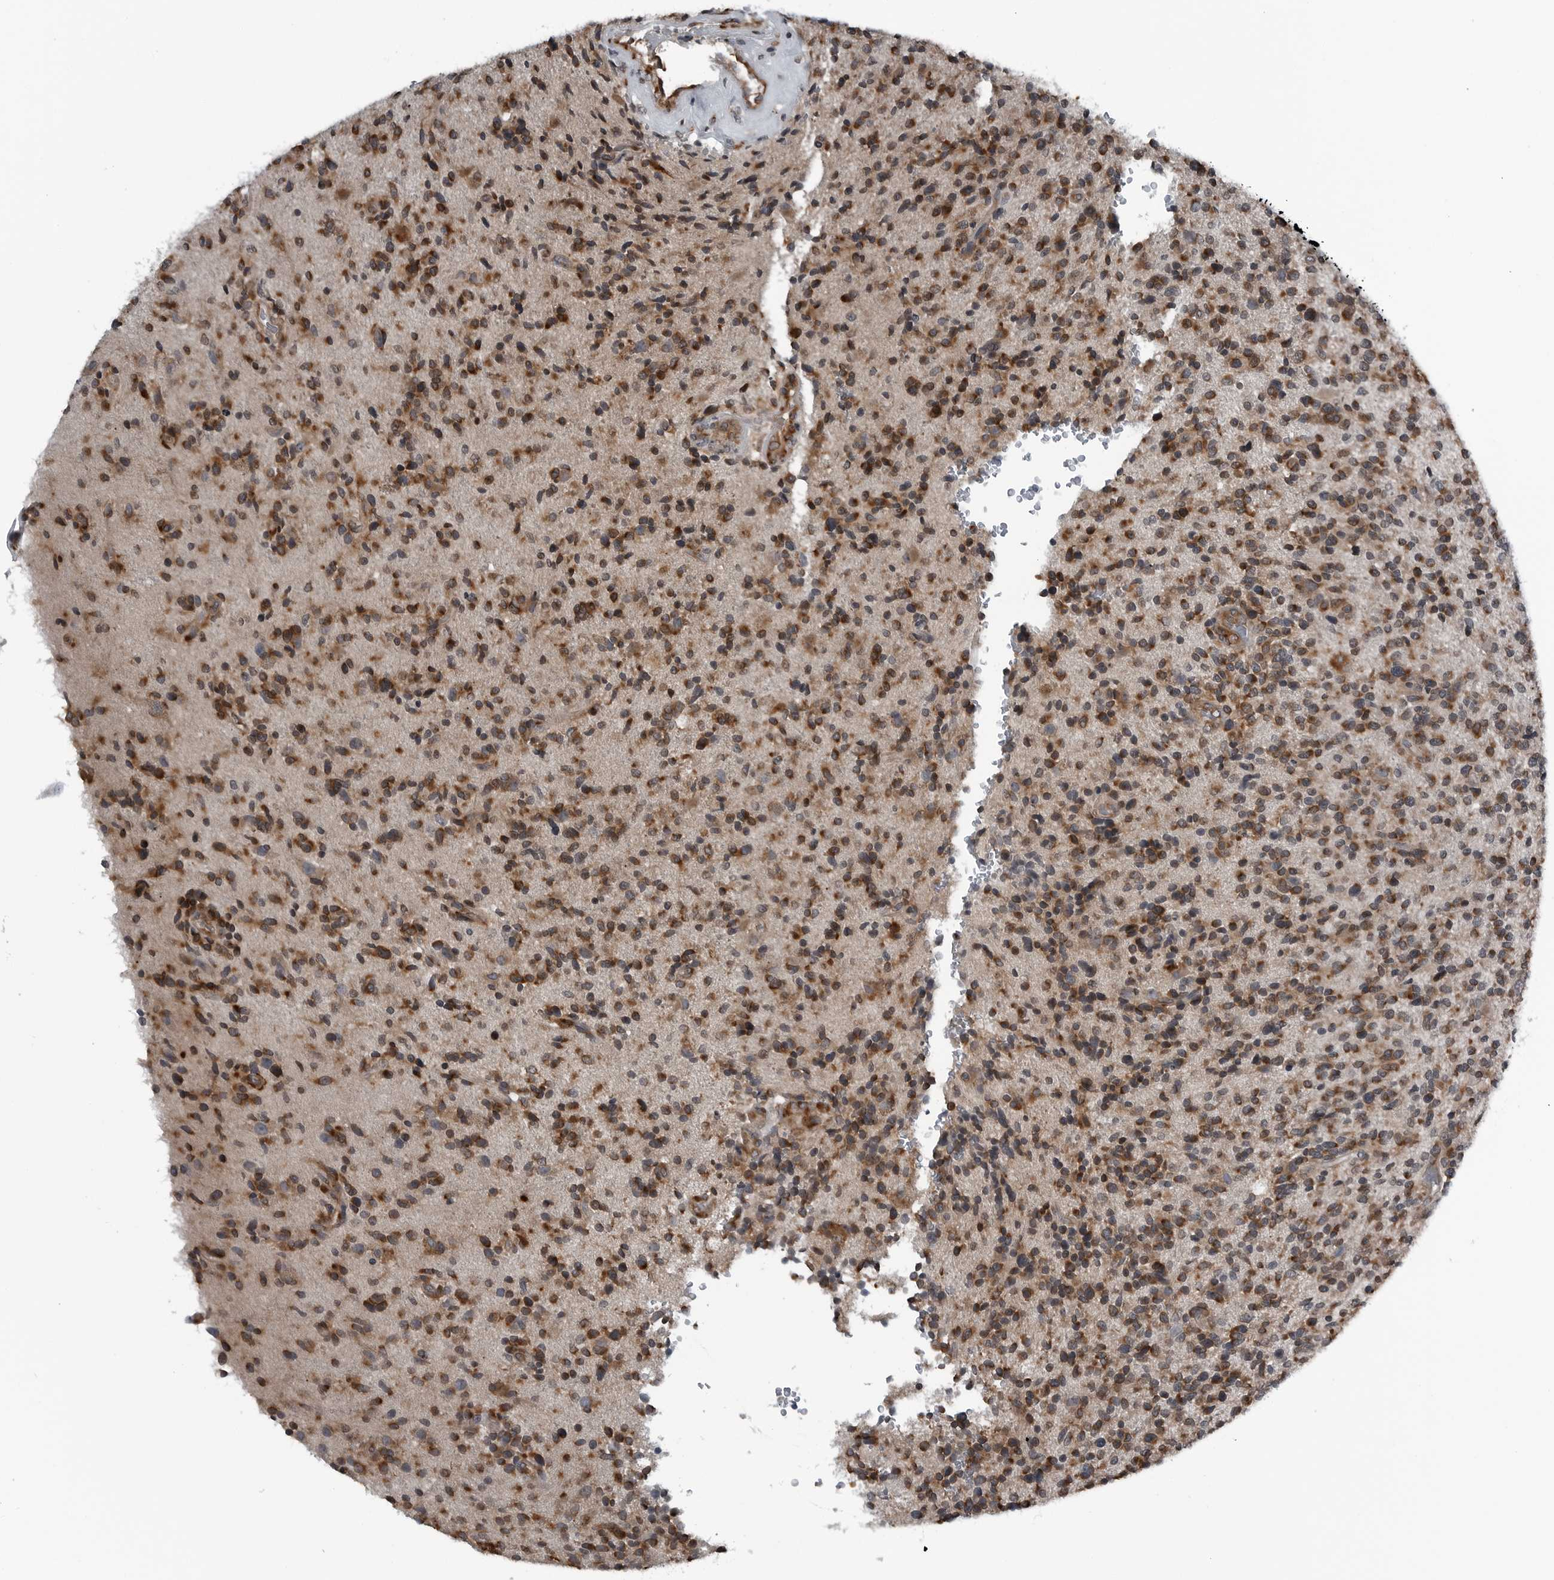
{"staining": {"intensity": "moderate", "quantity": ">75%", "location": "cytoplasmic/membranous"}, "tissue": "glioma", "cell_type": "Tumor cells", "image_type": "cancer", "snomed": [{"axis": "morphology", "description": "Glioma, malignant, High grade"}, {"axis": "topography", "description": "Brain"}], "caption": "Moderate cytoplasmic/membranous protein staining is present in about >75% of tumor cells in glioma. The staining was performed using DAB, with brown indicating positive protein expression. Nuclei are stained blue with hematoxylin.", "gene": "CEP85", "patient": {"sex": "male", "age": 72}}